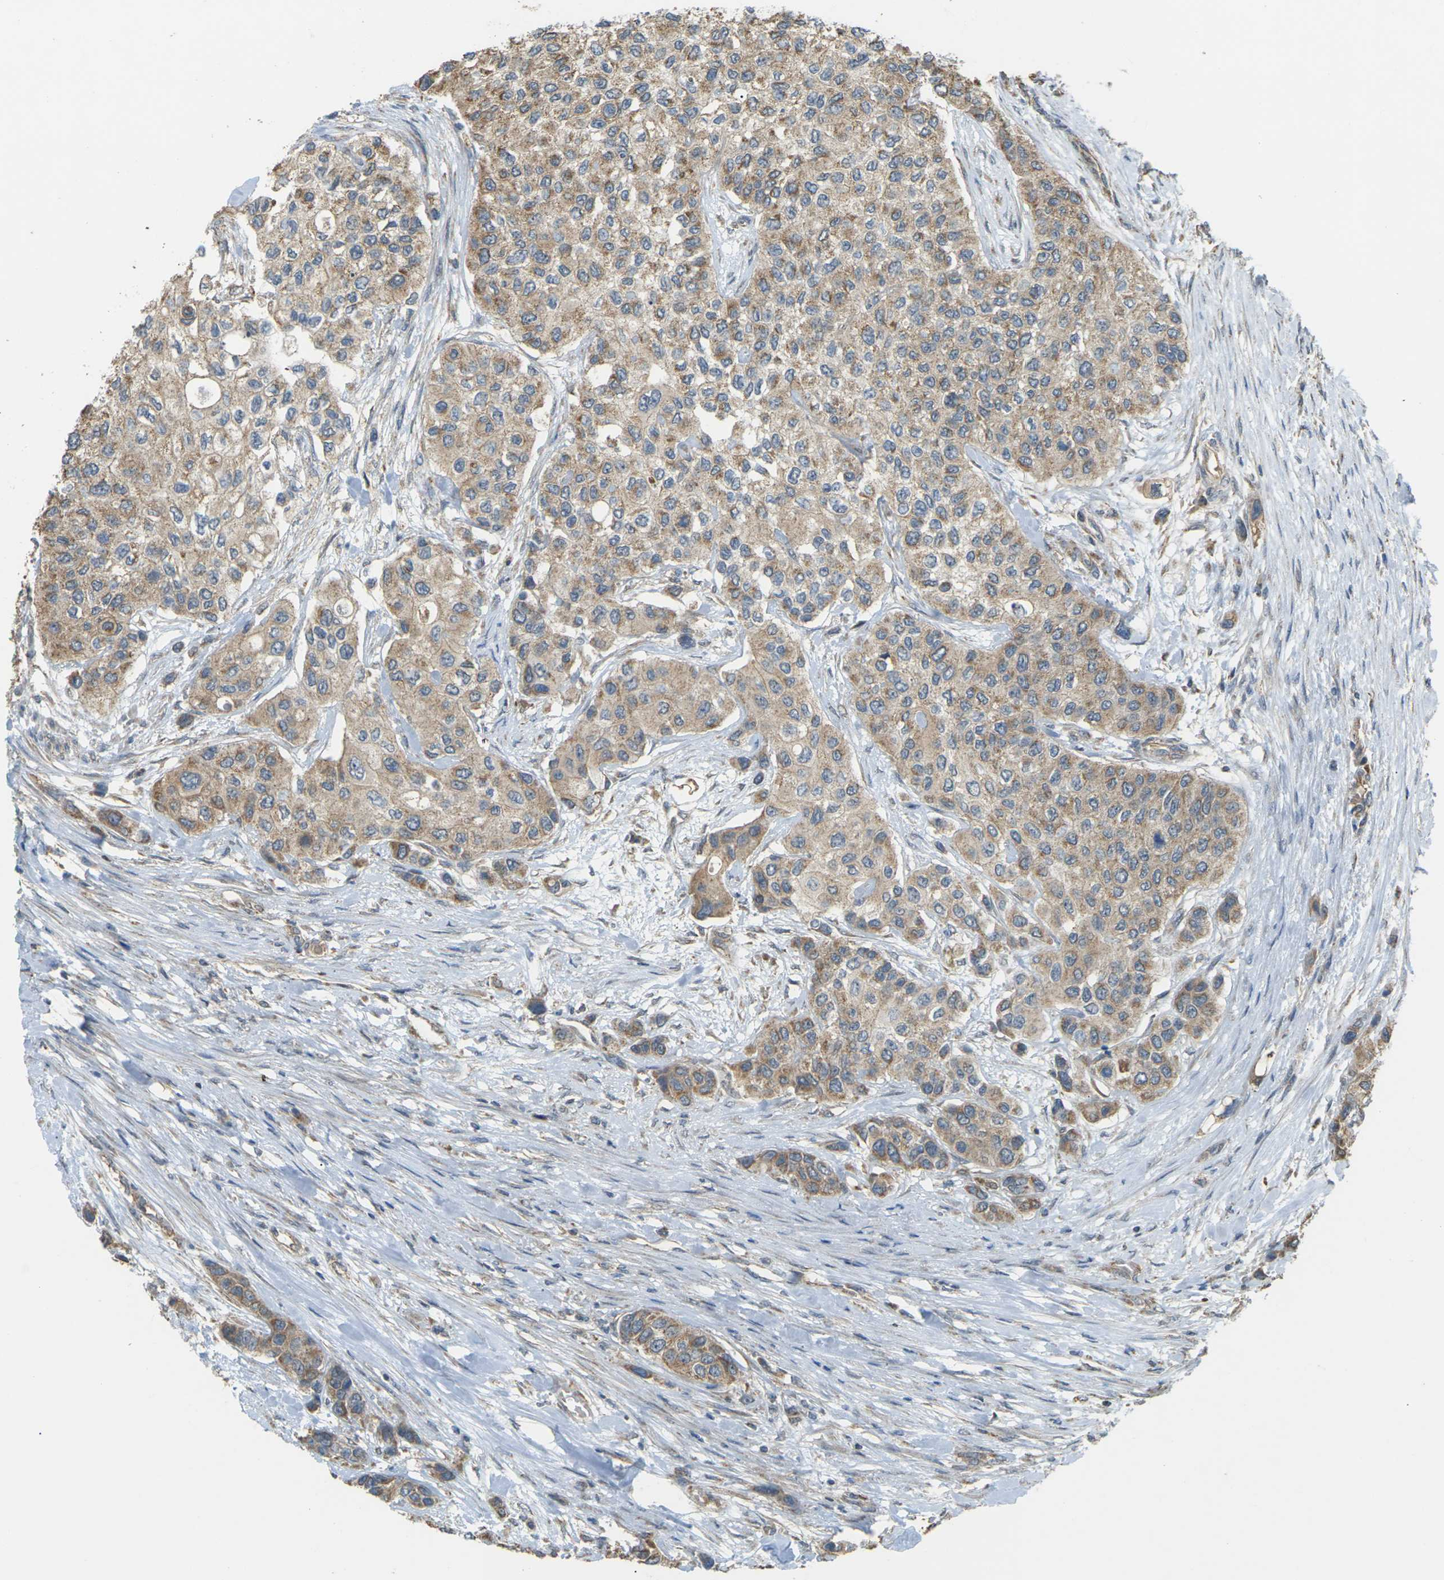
{"staining": {"intensity": "moderate", "quantity": ">75%", "location": "cytoplasmic/membranous"}, "tissue": "urothelial cancer", "cell_type": "Tumor cells", "image_type": "cancer", "snomed": [{"axis": "morphology", "description": "Urothelial carcinoma, High grade"}, {"axis": "topography", "description": "Urinary bladder"}], "caption": "High-grade urothelial carcinoma stained with a brown dye exhibits moderate cytoplasmic/membranous positive expression in approximately >75% of tumor cells.", "gene": "KSR1", "patient": {"sex": "female", "age": 56}}